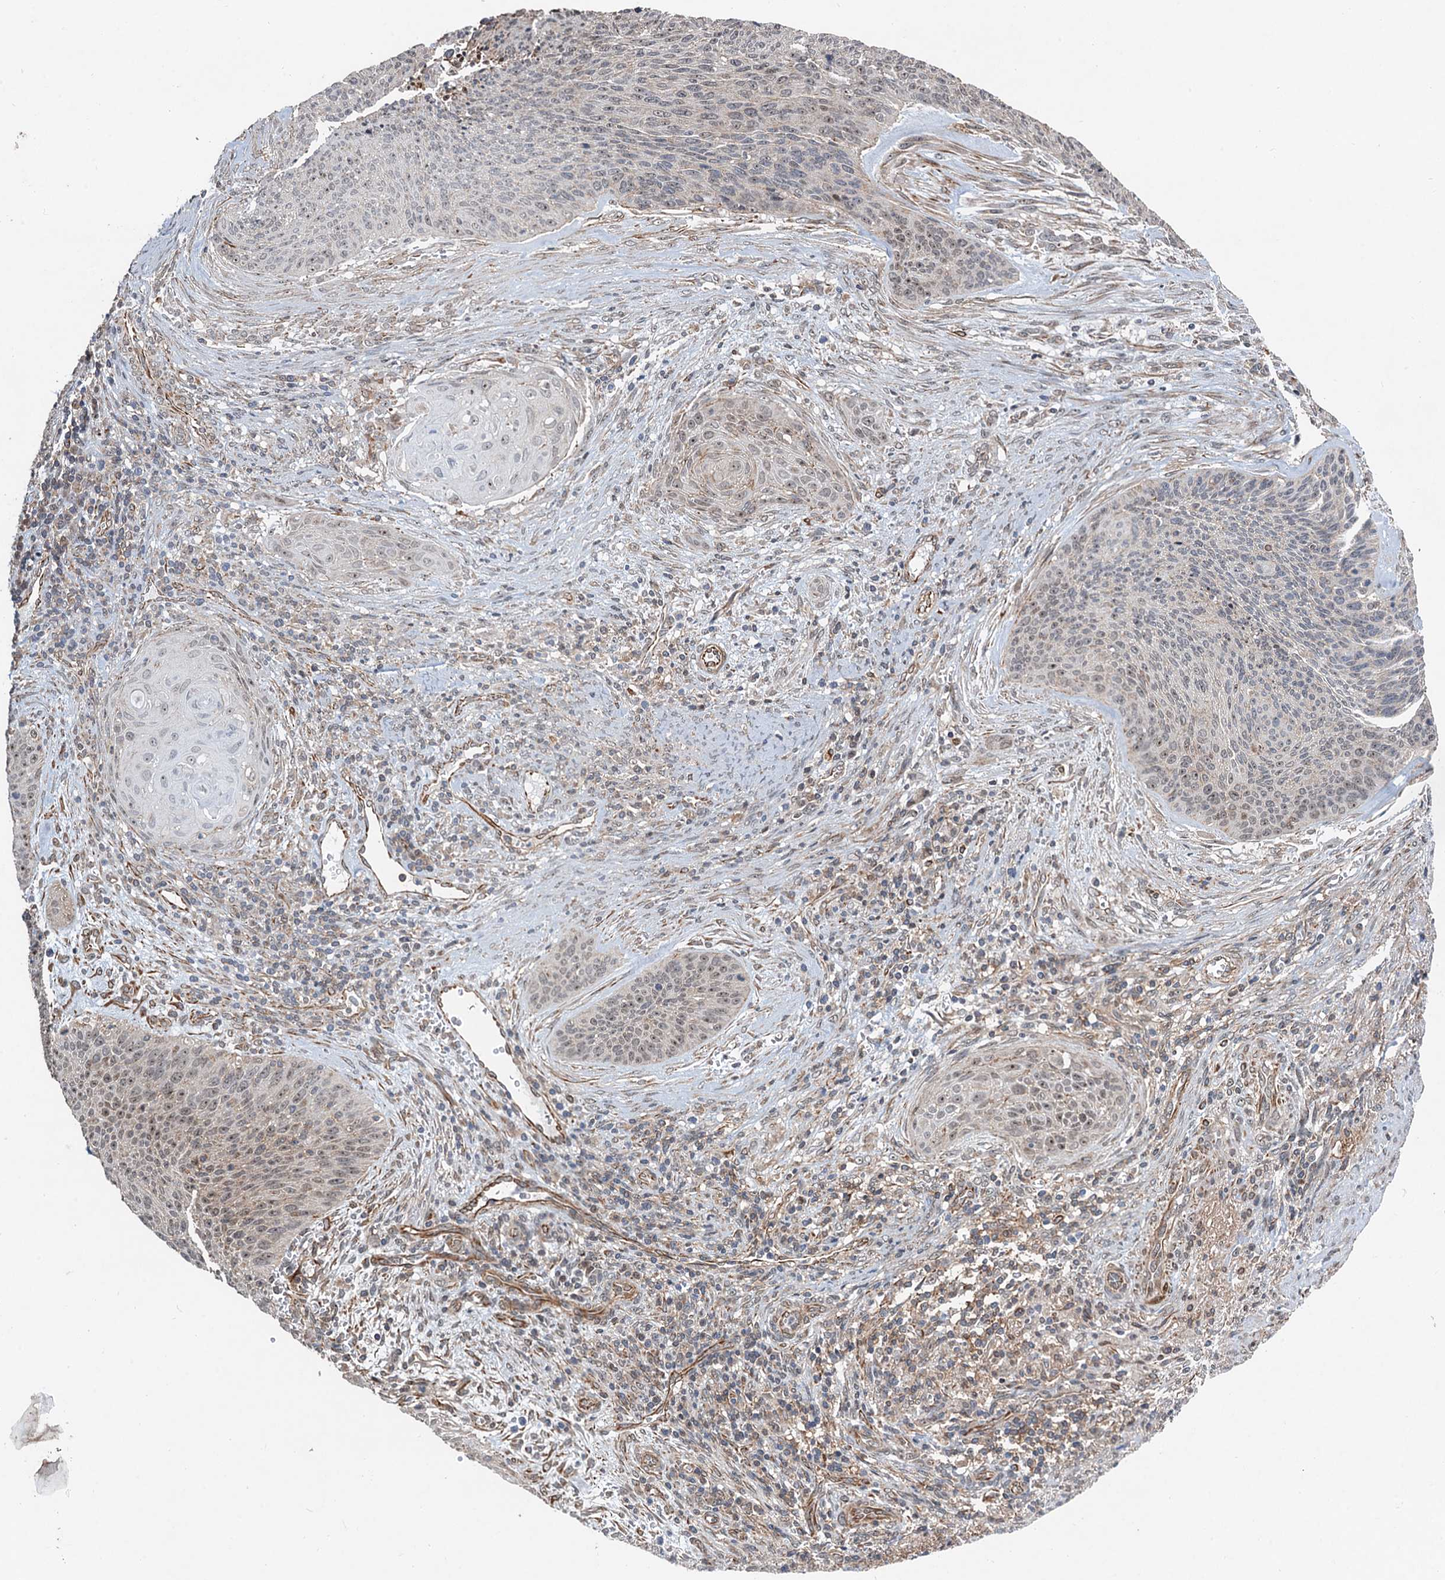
{"staining": {"intensity": "weak", "quantity": "<25%", "location": "nuclear"}, "tissue": "cervical cancer", "cell_type": "Tumor cells", "image_type": "cancer", "snomed": [{"axis": "morphology", "description": "Squamous cell carcinoma, NOS"}, {"axis": "topography", "description": "Cervix"}], "caption": "Cervical cancer stained for a protein using immunohistochemistry (IHC) exhibits no expression tumor cells.", "gene": "TMA16", "patient": {"sex": "female", "age": 55}}